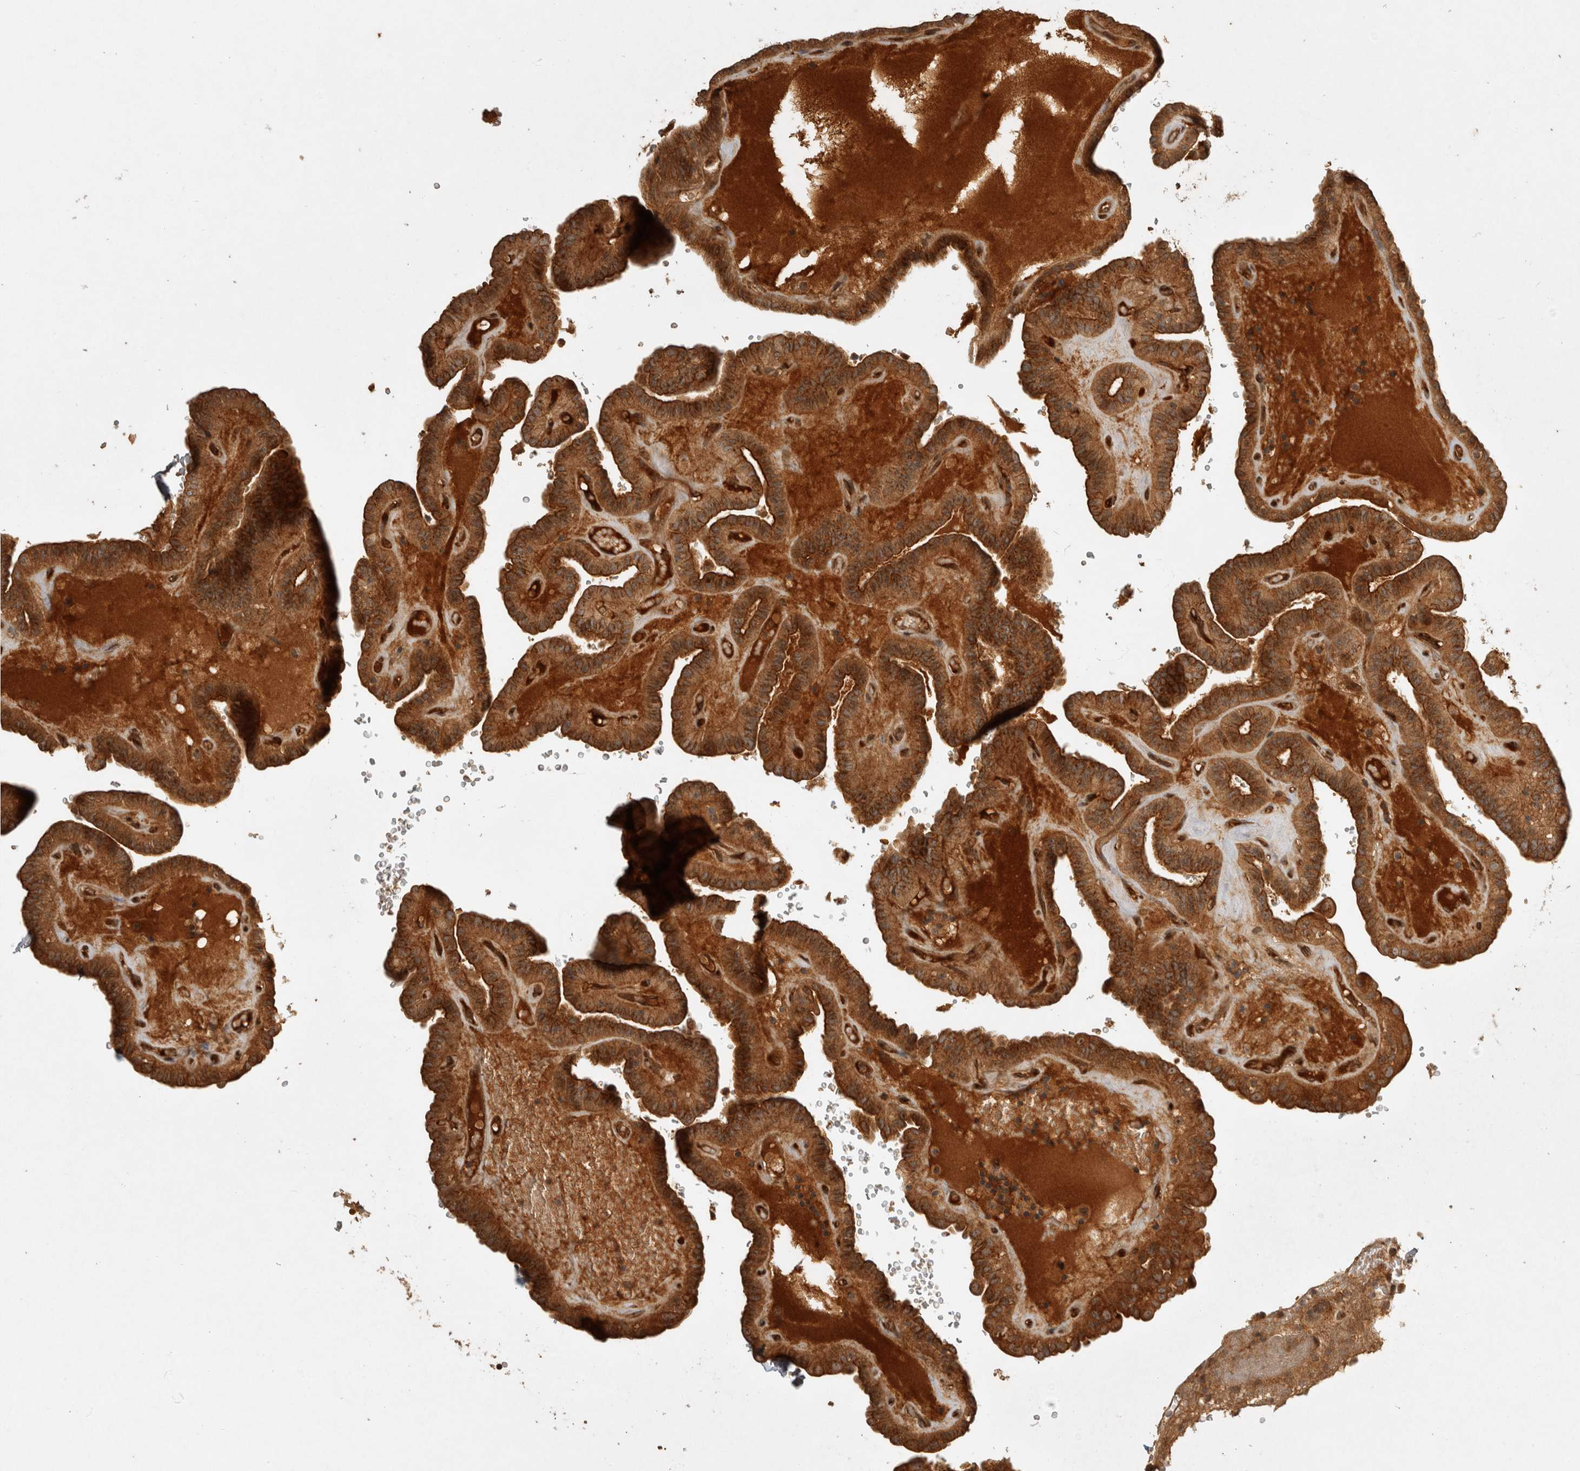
{"staining": {"intensity": "strong", "quantity": ">75%", "location": "cytoplasmic/membranous"}, "tissue": "thyroid cancer", "cell_type": "Tumor cells", "image_type": "cancer", "snomed": [{"axis": "morphology", "description": "Papillary adenocarcinoma, NOS"}, {"axis": "topography", "description": "Thyroid gland"}], "caption": "There is high levels of strong cytoplasmic/membranous staining in tumor cells of thyroid cancer (papillary adenocarcinoma), as demonstrated by immunohistochemical staining (brown color).", "gene": "CAMSAP2", "patient": {"sex": "male", "age": 77}}